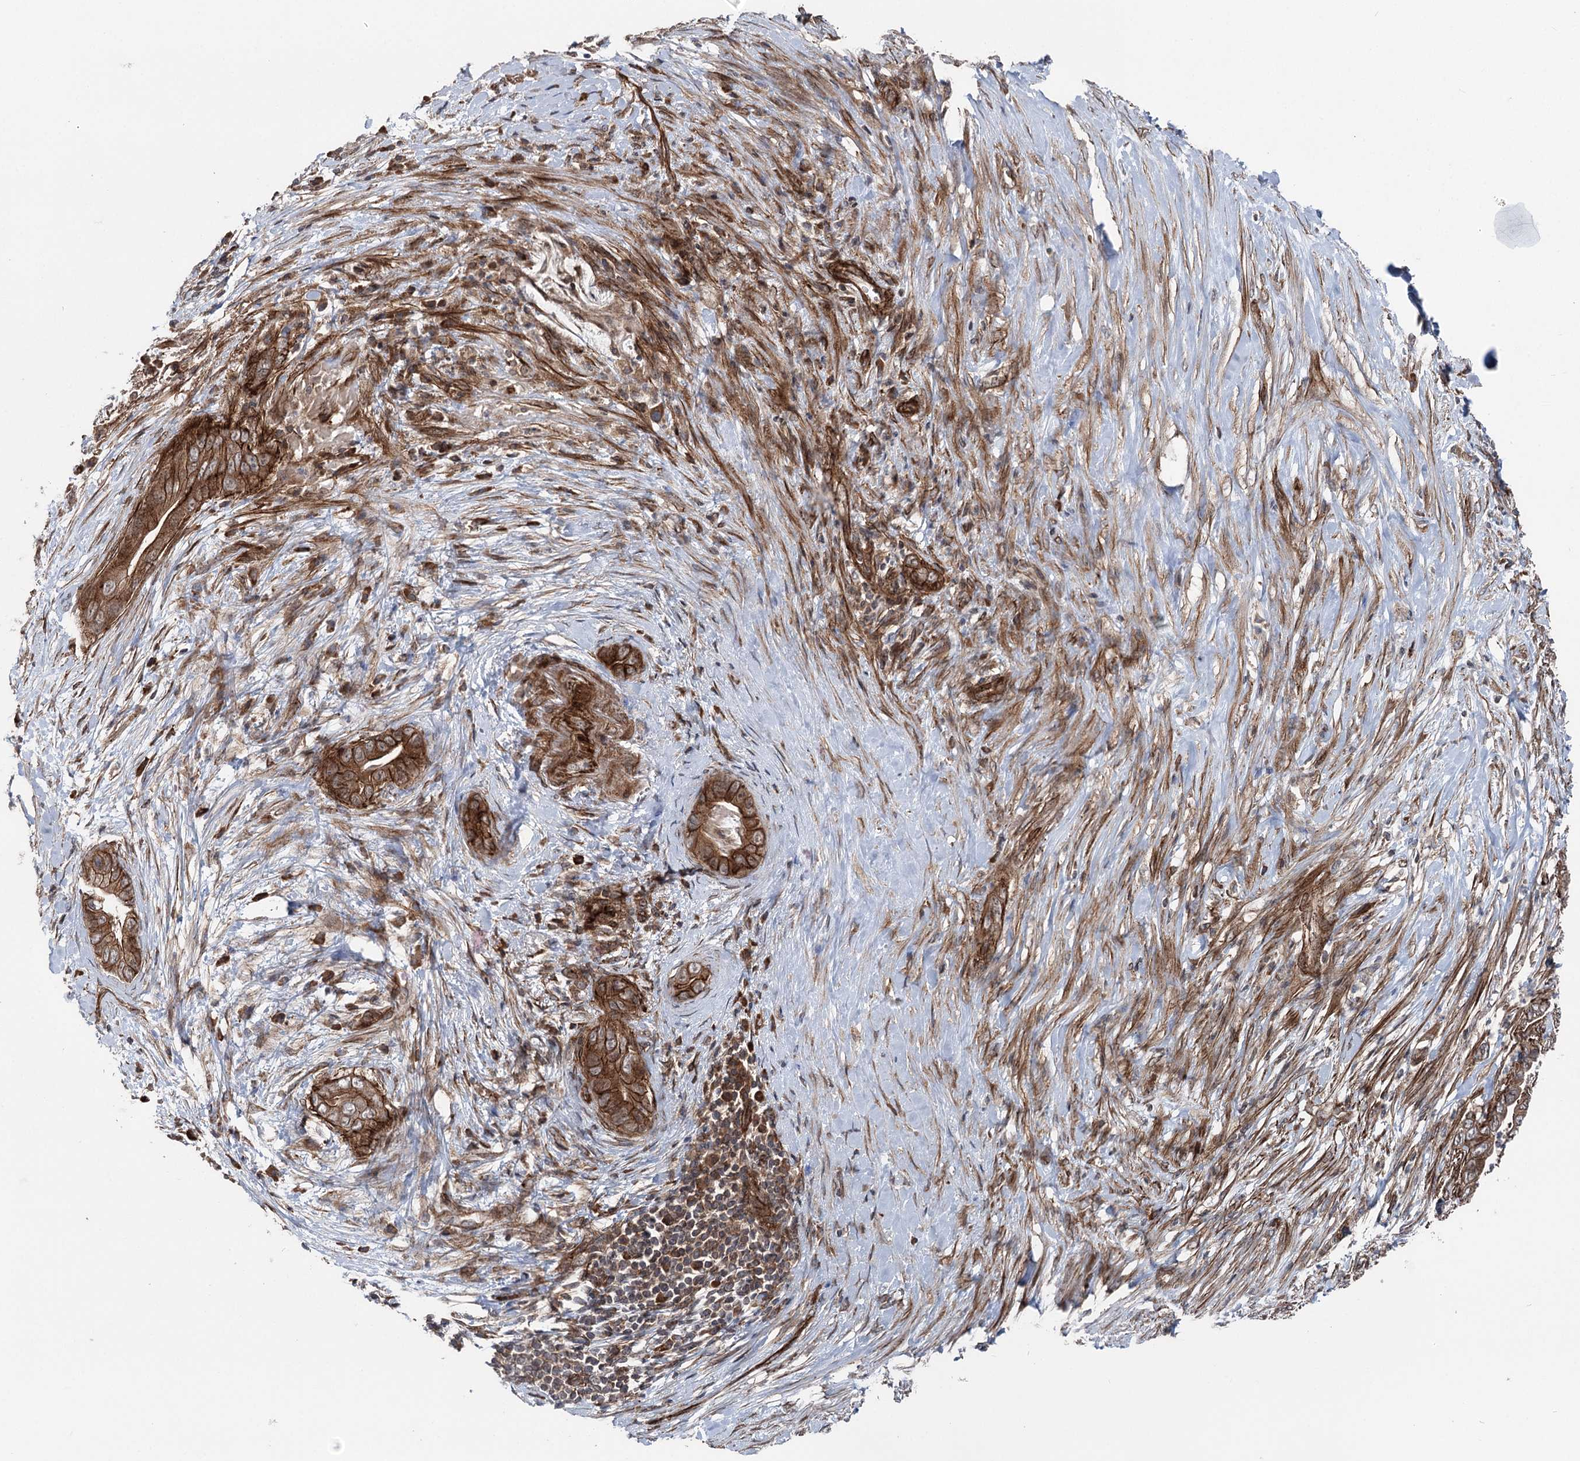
{"staining": {"intensity": "strong", "quantity": ">75%", "location": "cytoplasmic/membranous"}, "tissue": "pancreatic cancer", "cell_type": "Tumor cells", "image_type": "cancer", "snomed": [{"axis": "morphology", "description": "Adenocarcinoma, NOS"}, {"axis": "topography", "description": "Pancreas"}], "caption": "Pancreatic cancer stained for a protein demonstrates strong cytoplasmic/membranous positivity in tumor cells.", "gene": "ITFG2", "patient": {"sex": "male", "age": 75}}